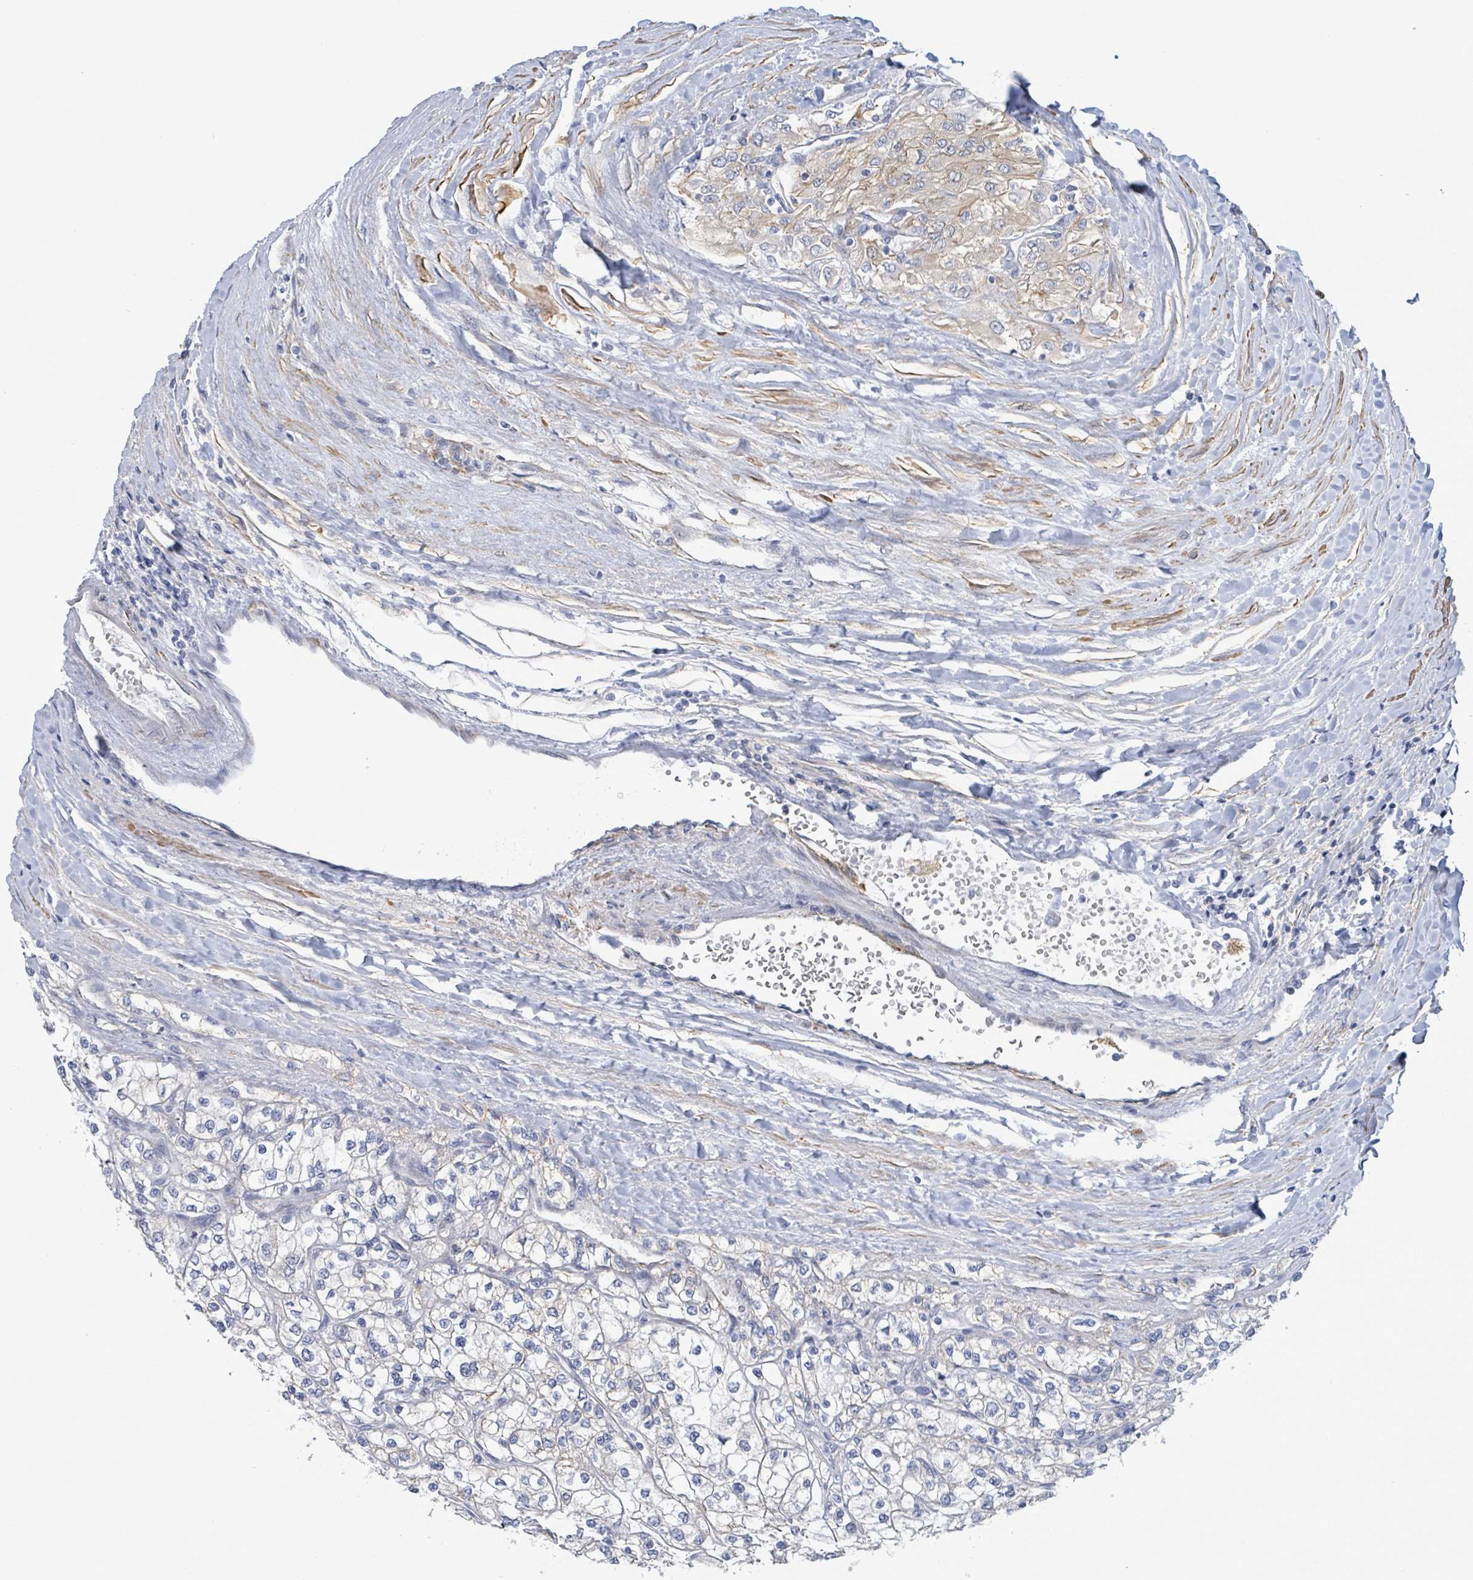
{"staining": {"intensity": "negative", "quantity": "none", "location": "none"}, "tissue": "renal cancer", "cell_type": "Tumor cells", "image_type": "cancer", "snomed": [{"axis": "morphology", "description": "Adenocarcinoma, NOS"}, {"axis": "topography", "description": "Kidney"}], "caption": "Immunohistochemical staining of renal cancer (adenocarcinoma) displays no significant expression in tumor cells.", "gene": "DMRTC1B", "patient": {"sex": "male", "age": 80}}